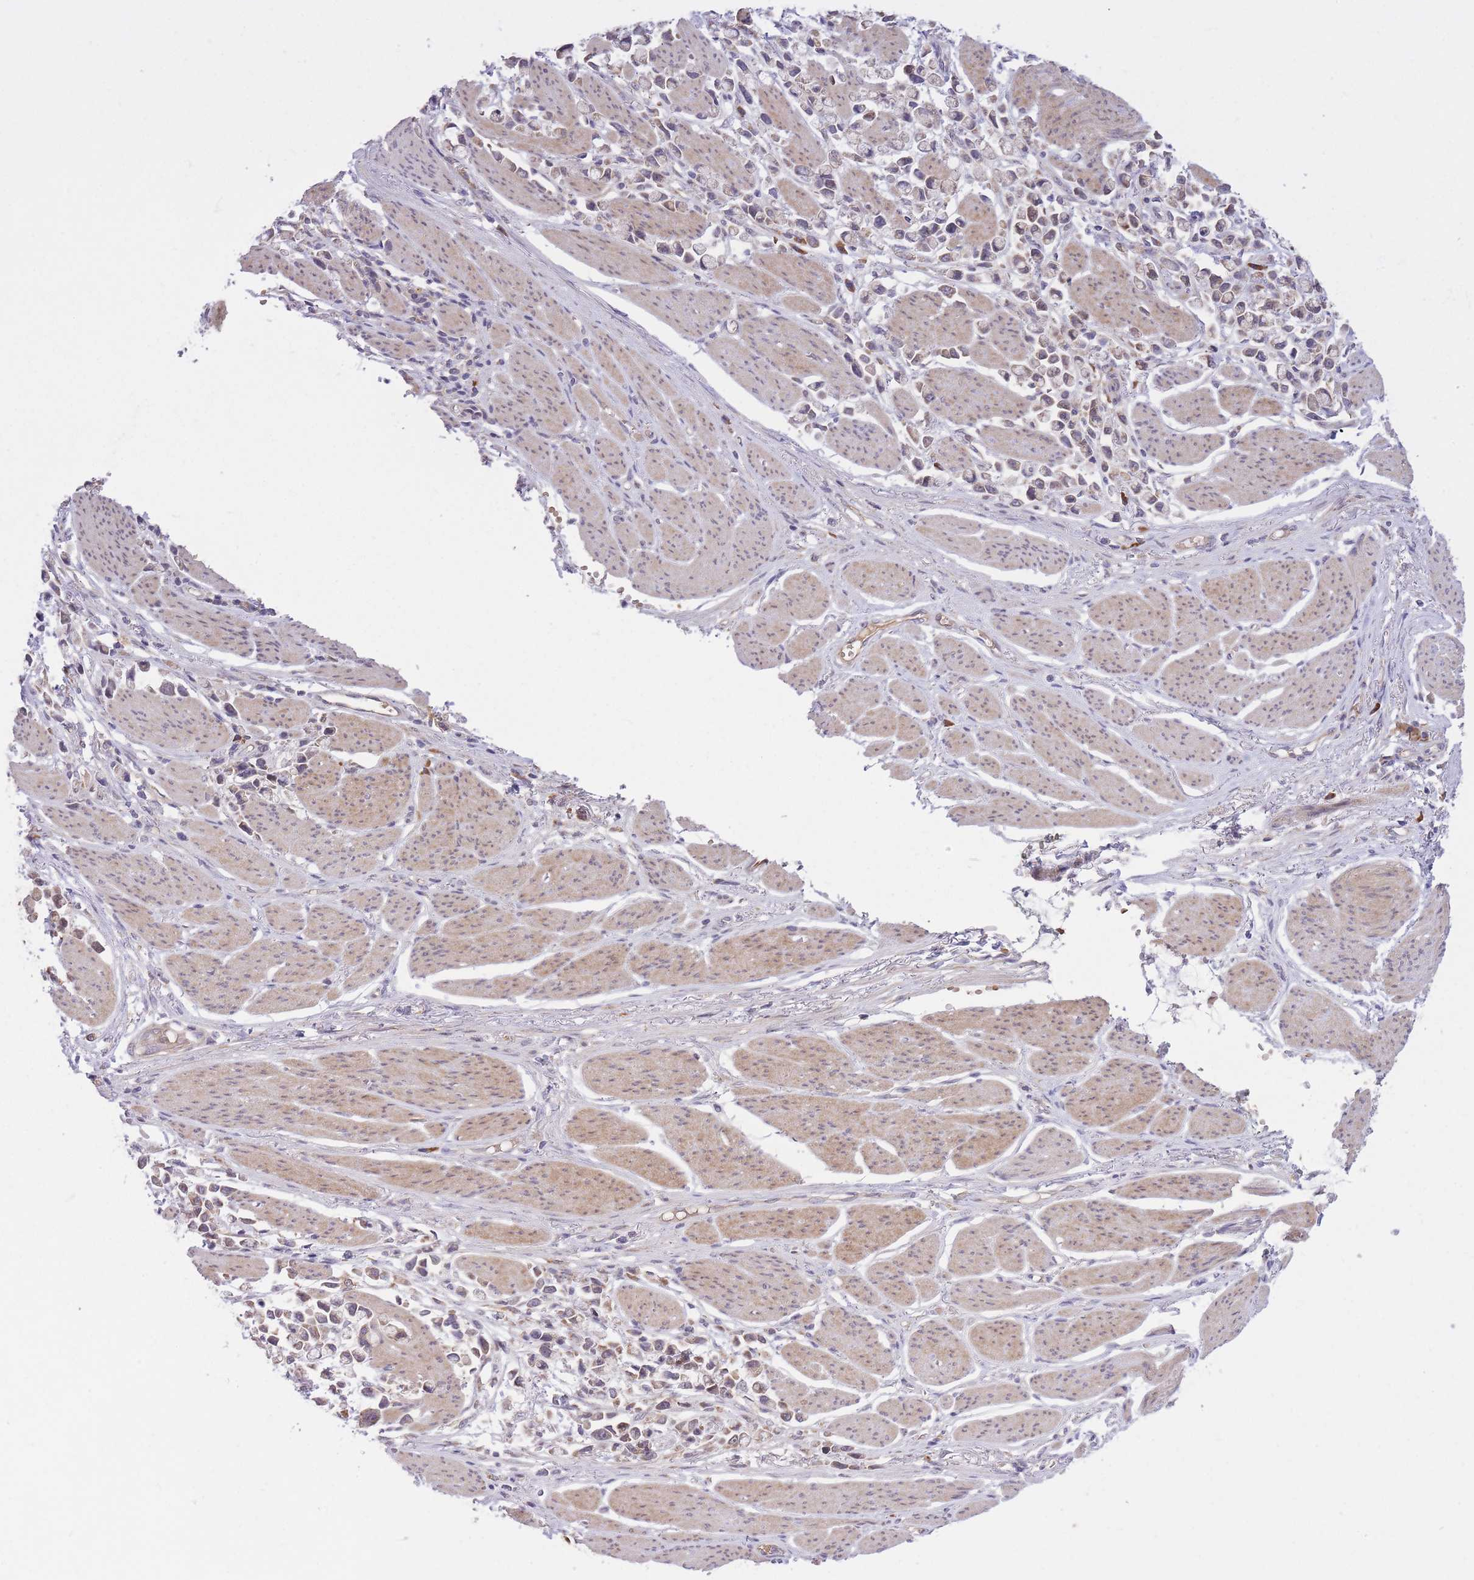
{"staining": {"intensity": "weak", "quantity": "<25%", "location": "cytoplasmic/membranous"}, "tissue": "stomach cancer", "cell_type": "Tumor cells", "image_type": "cancer", "snomed": [{"axis": "morphology", "description": "Adenocarcinoma, NOS"}, {"axis": "topography", "description": "Stomach"}], "caption": "This is an immunohistochemistry (IHC) image of stomach adenocarcinoma. There is no positivity in tumor cells.", "gene": "POLR3F", "patient": {"sex": "female", "age": 81}}